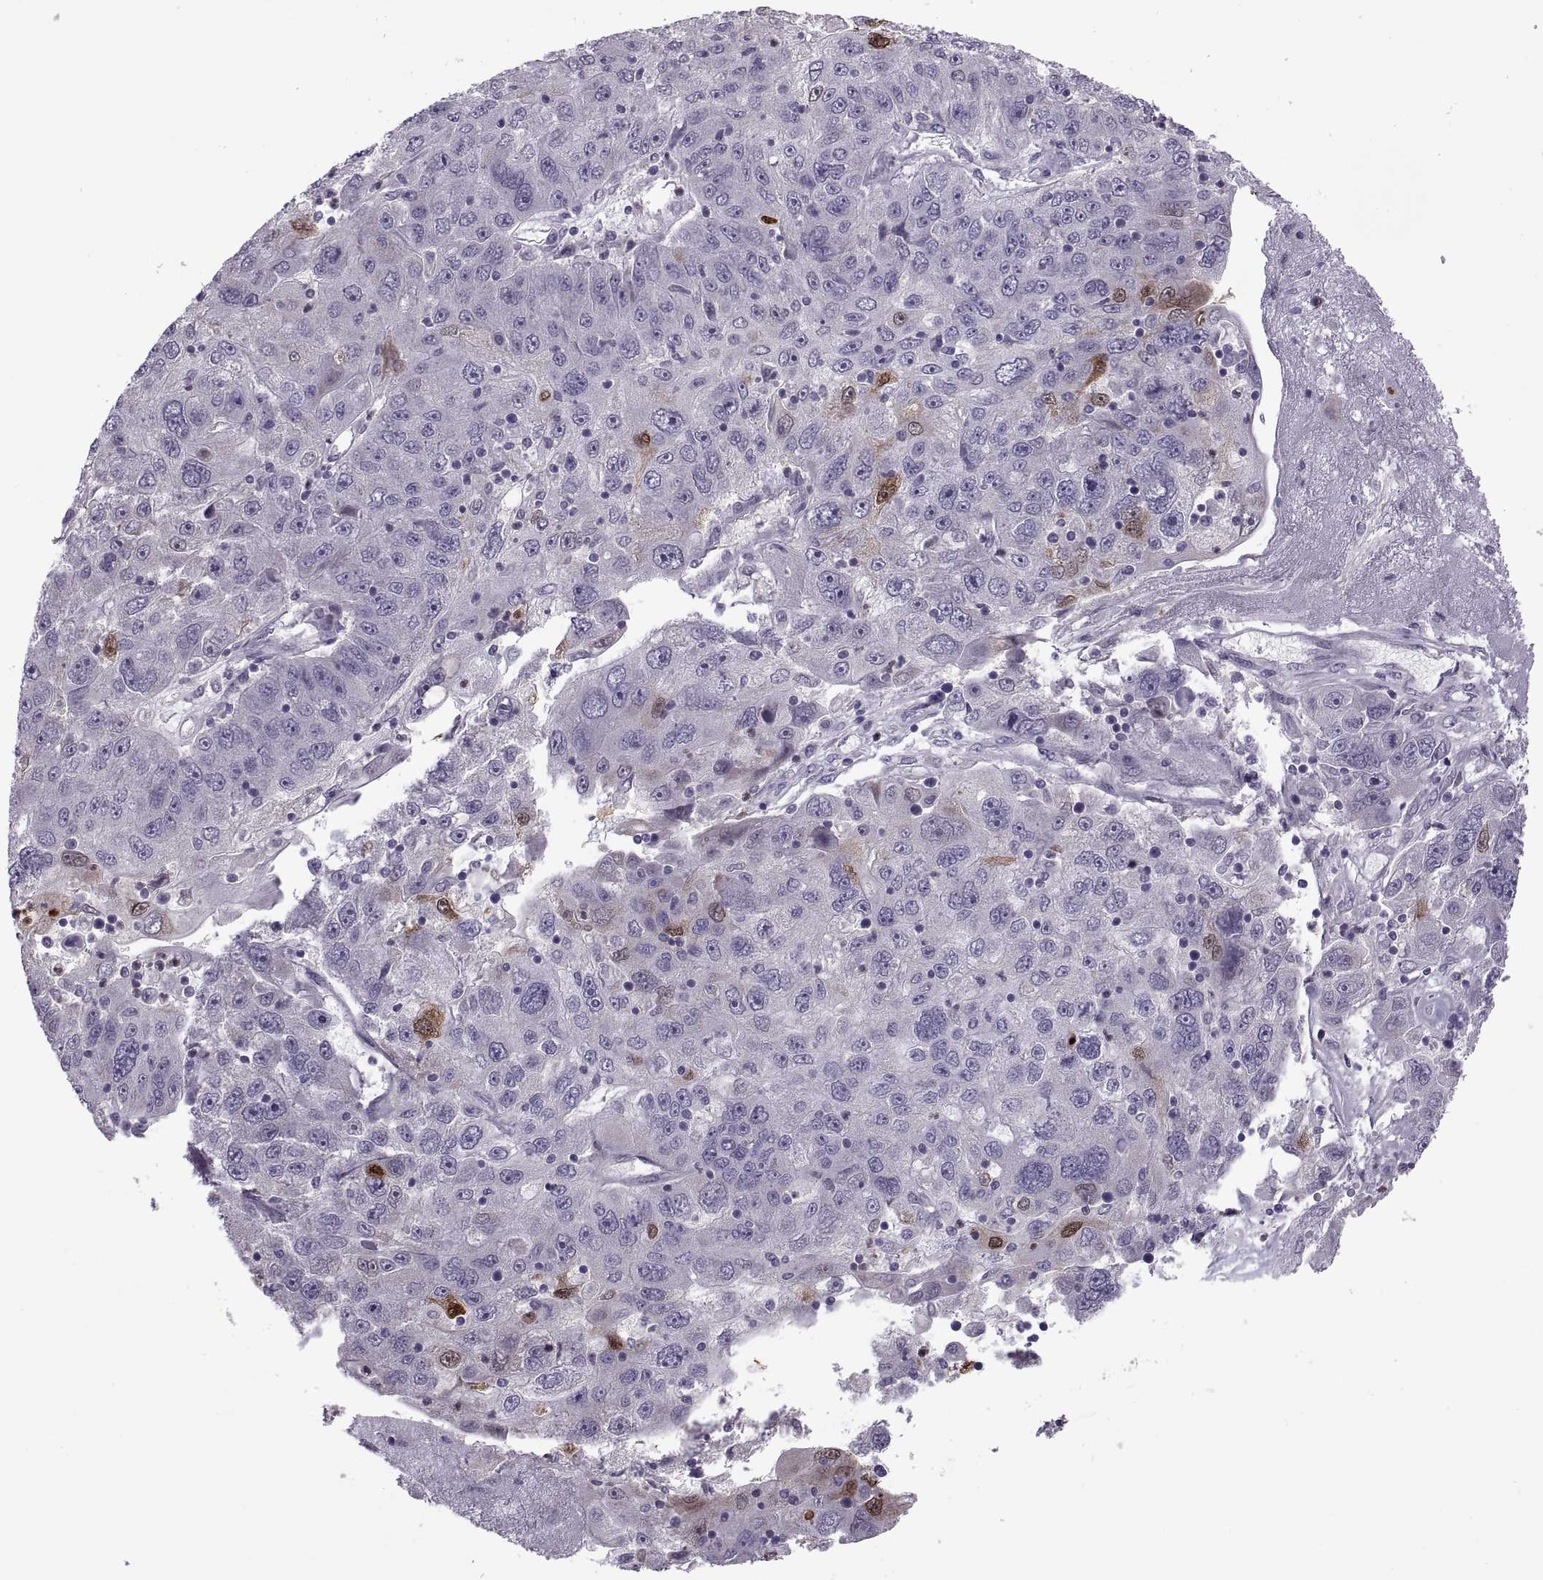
{"staining": {"intensity": "negative", "quantity": "none", "location": "none"}, "tissue": "stomach cancer", "cell_type": "Tumor cells", "image_type": "cancer", "snomed": [{"axis": "morphology", "description": "Adenocarcinoma, NOS"}, {"axis": "topography", "description": "Stomach"}], "caption": "This is a photomicrograph of immunohistochemistry (IHC) staining of stomach cancer, which shows no positivity in tumor cells.", "gene": "ODF3", "patient": {"sex": "male", "age": 56}}